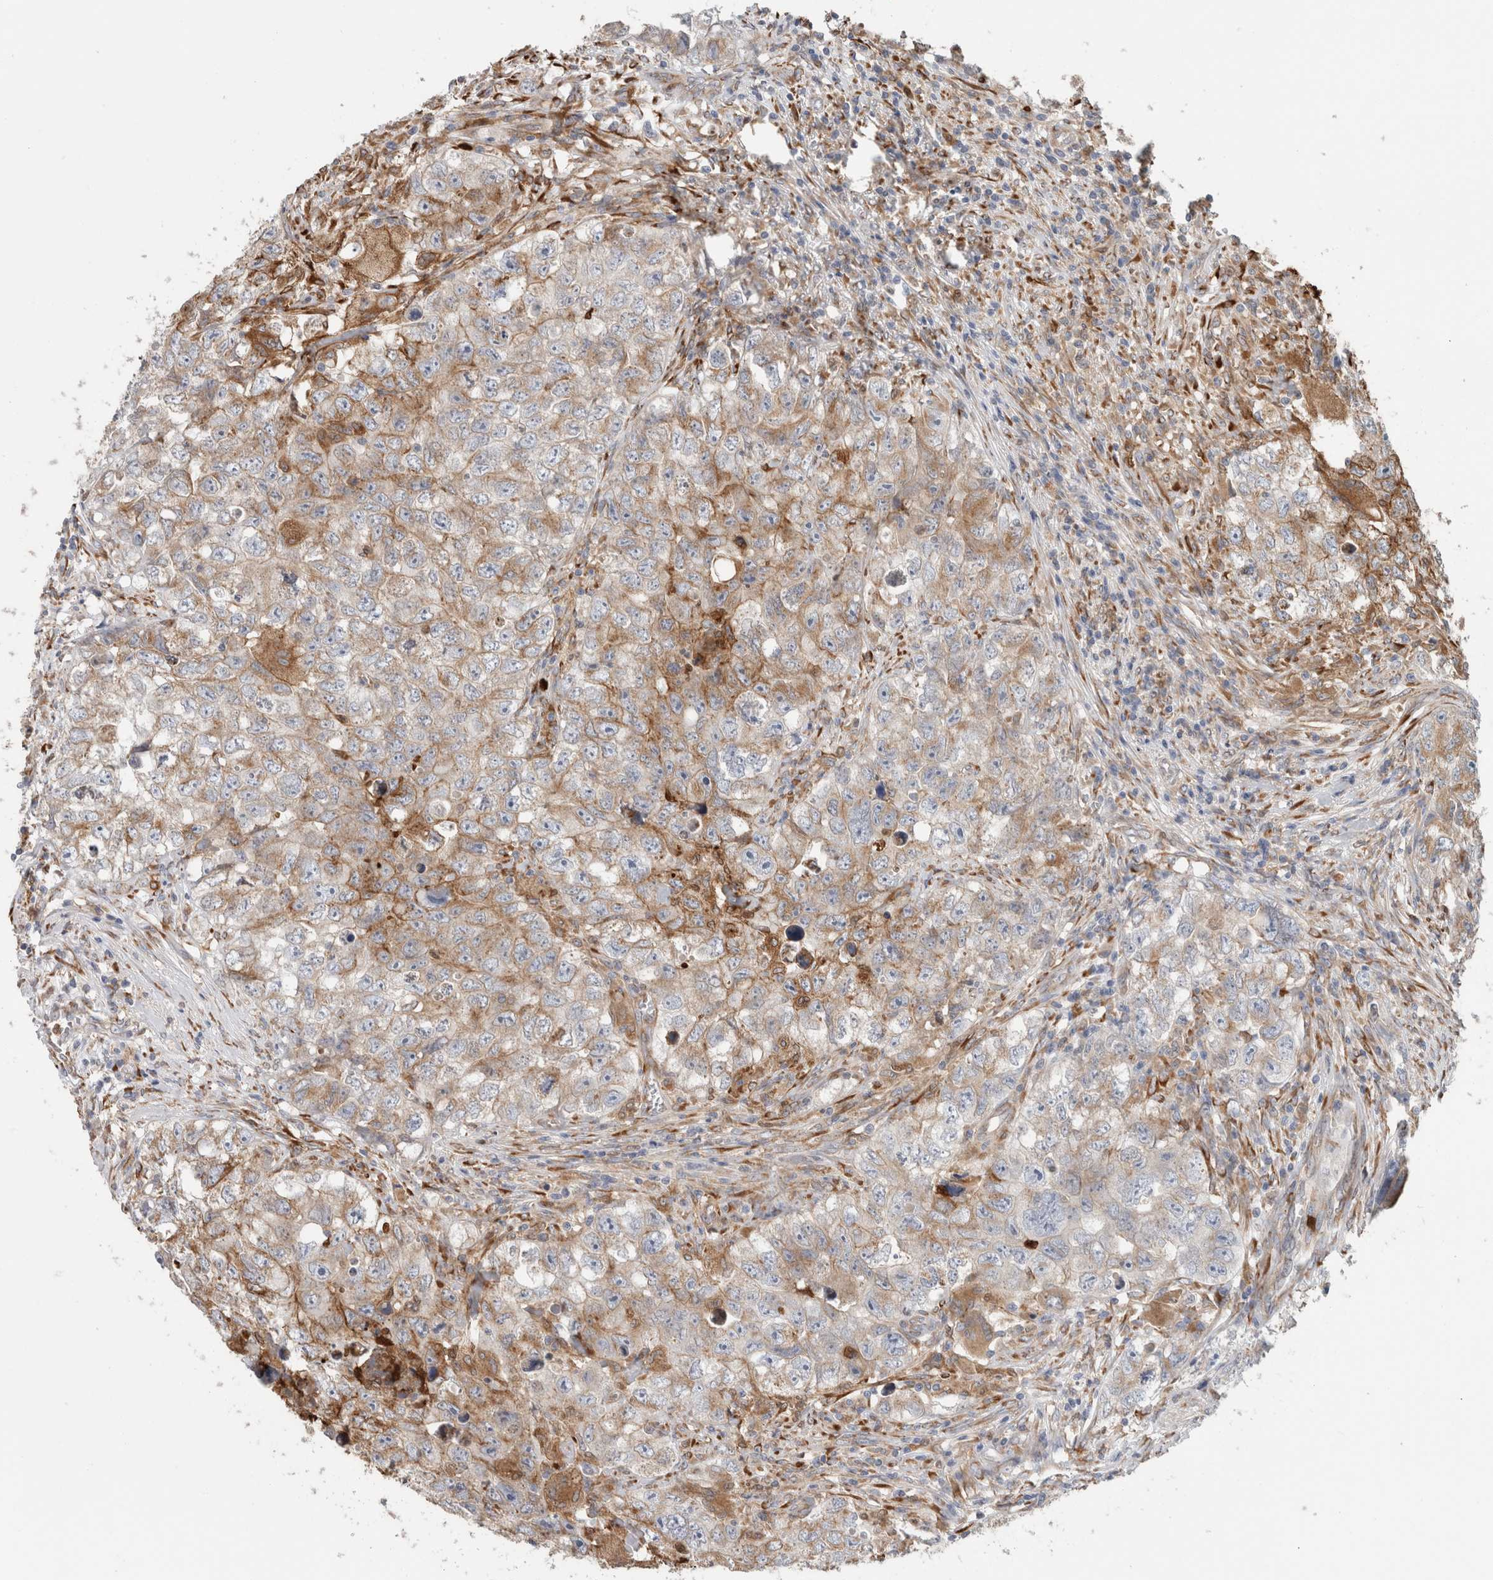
{"staining": {"intensity": "moderate", "quantity": ">75%", "location": "cytoplasmic/membranous"}, "tissue": "testis cancer", "cell_type": "Tumor cells", "image_type": "cancer", "snomed": [{"axis": "morphology", "description": "Seminoma, NOS"}, {"axis": "morphology", "description": "Carcinoma, Embryonal, NOS"}, {"axis": "topography", "description": "Testis"}], "caption": "Immunohistochemistry of human testis cancer (seminoma) demonstrates medium levels of moderate cytoplasmic/membranous expression in about >75% of tumor cells.", "gene": "P4HA1", "patient": {"sex": "male", "age": 43}}